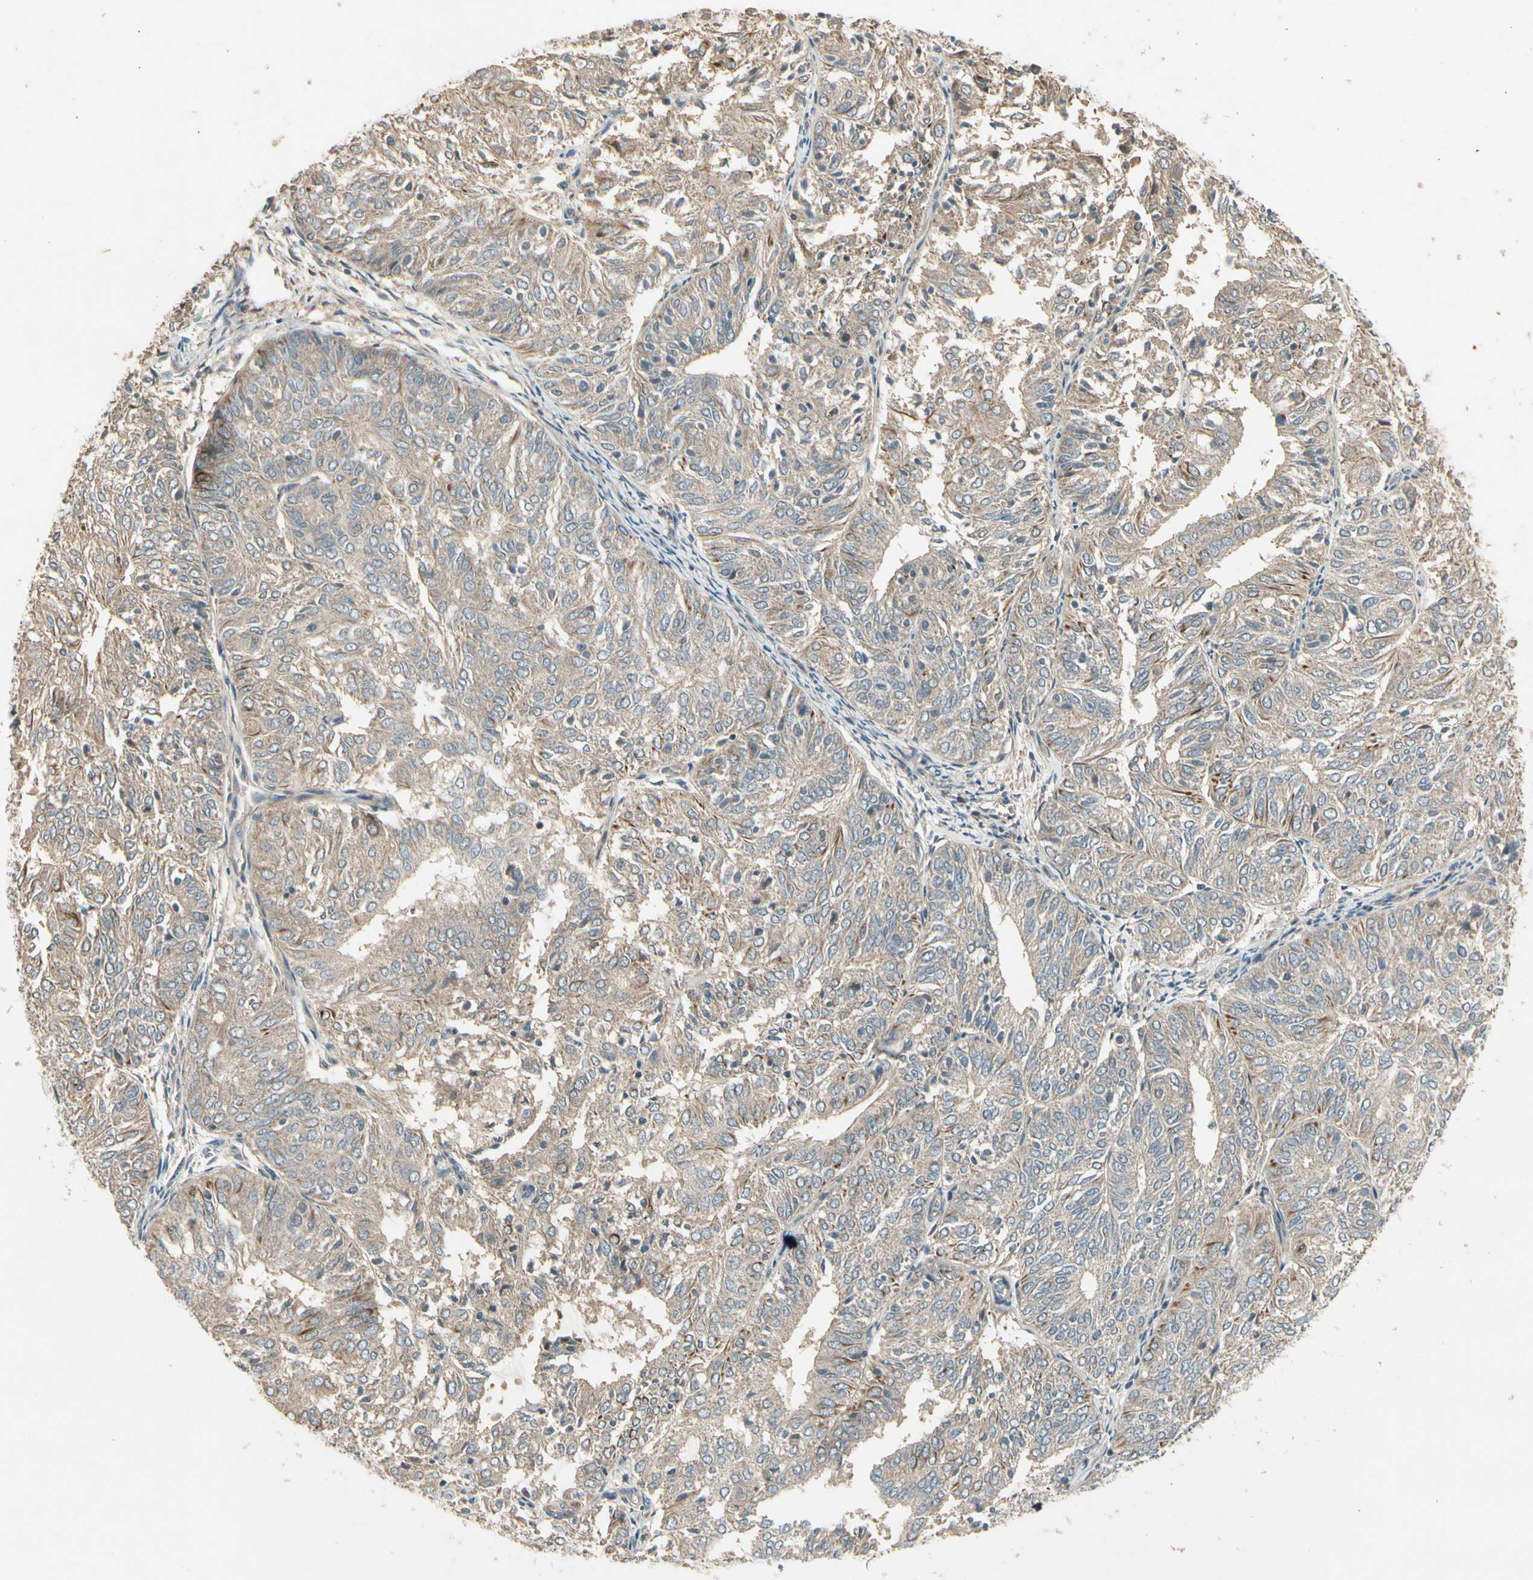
{"staining": {"intensity": "weak", "quantity": ">75%", "location": "cytoplasmic/membranous"}, "tissue": "endometrial cancer", "cell_type": "Tumor cells", "image_type": "cancer", "snomed": [{"axis": "morphology", "description": "Adenocarcinoma, NOS"}, {"axis": "topography", "description": "Uterus"}], "caption": "Tumor cells exhibit weak cytoplasmic/membranous staining in approximately >75% of cells in endometrial cancer (adenocarcinoma).", "gene": "ACVR1", "patient": {"sex": "female", "age": 60}}